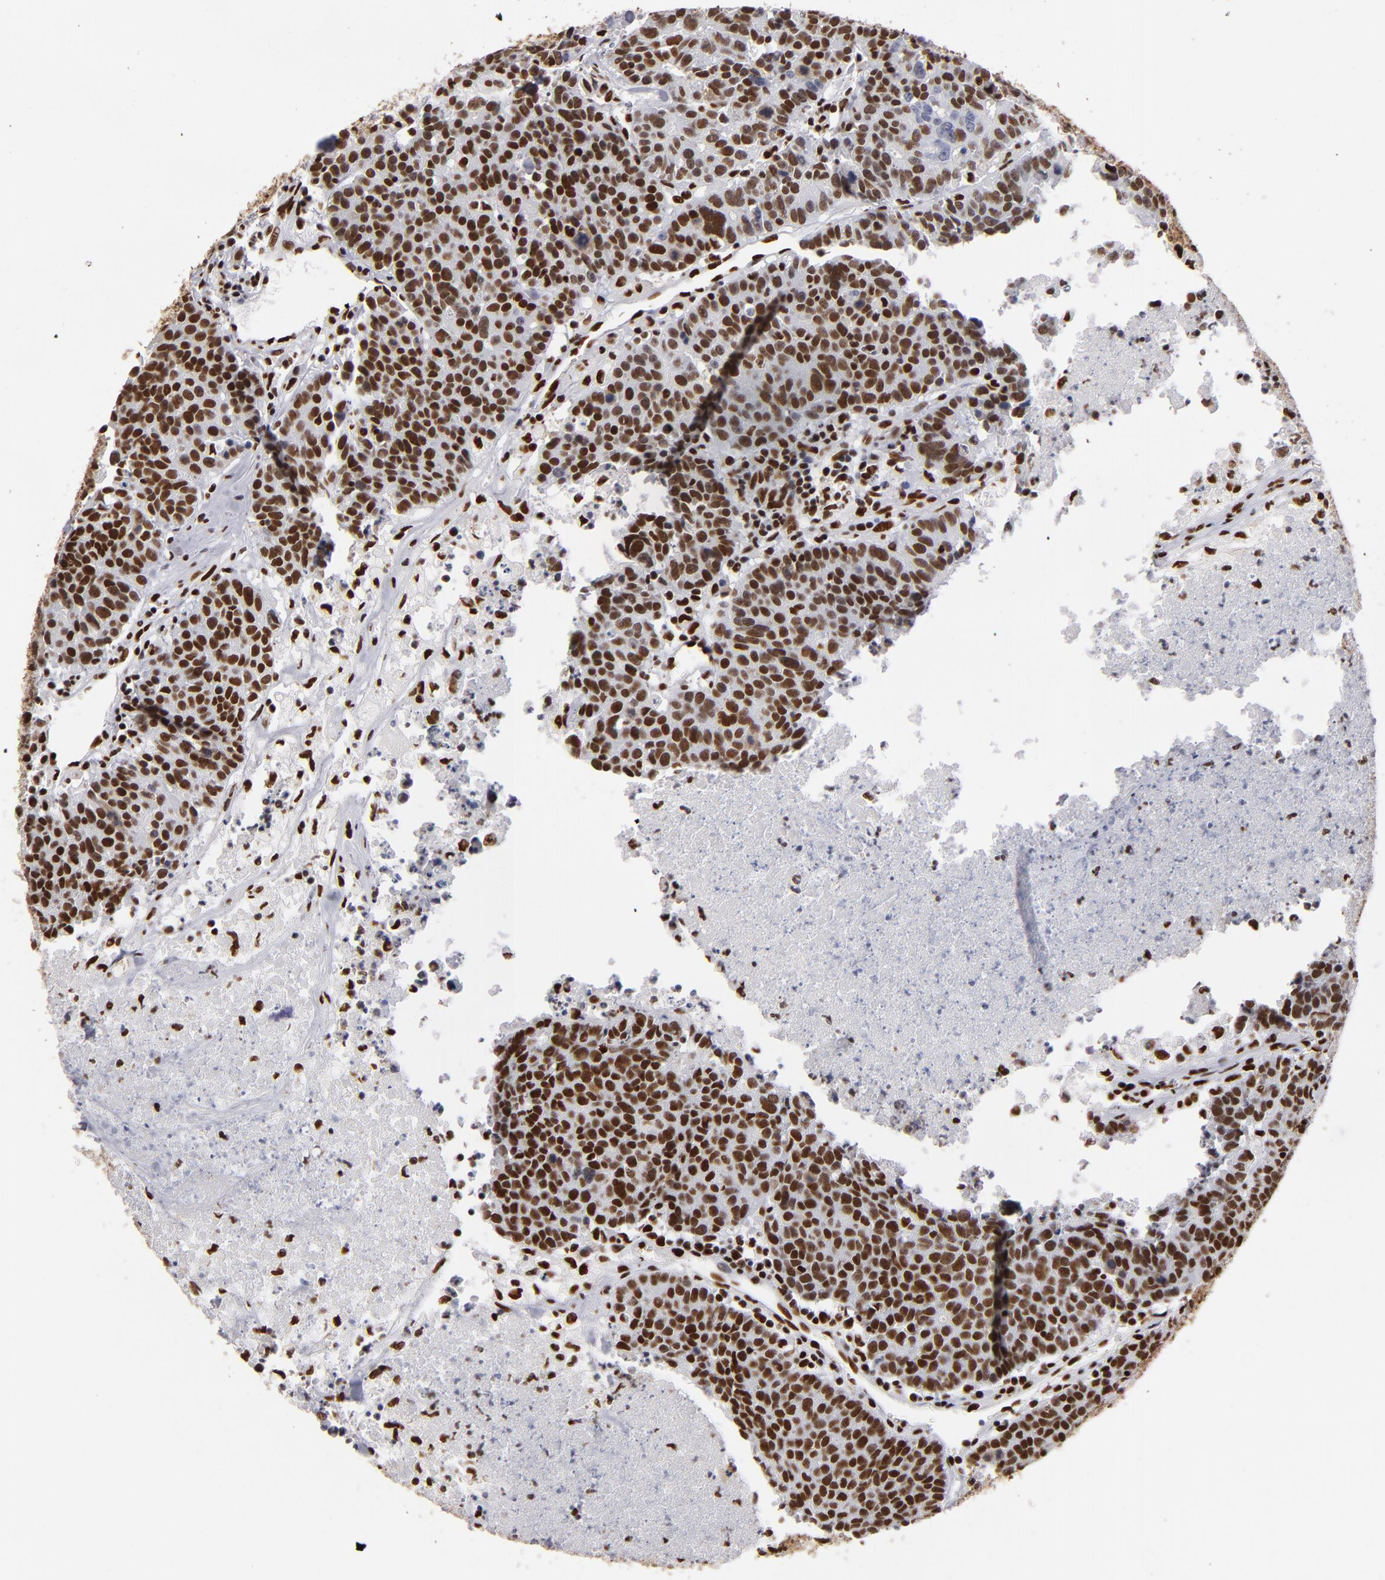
{"staining": {"intensity": "strong", "quantity": ">75%", "location": "nuclear"}, "tissue": "colorectal cancer", "cell_type": "Tumor cells", "image_type": "cancer", "snomed": [{"axis": "morphology", "description": "Adenocarcinoma, NOS"}, {"axis": "topography", "description": "Colon"}], "caption": "Immunohistochemistry (IHC) photomicrograph of neoplastic tissue: colorectal cancer (adenocarcinoma) stained using immunohistochemistry exhibits high levels of strong protein expression localized specifically in the nuclear of tumor cells, appearing as a nuclear brown color.", "gene": "MRE11", "patient": {"sex": "female", "age": 53}}